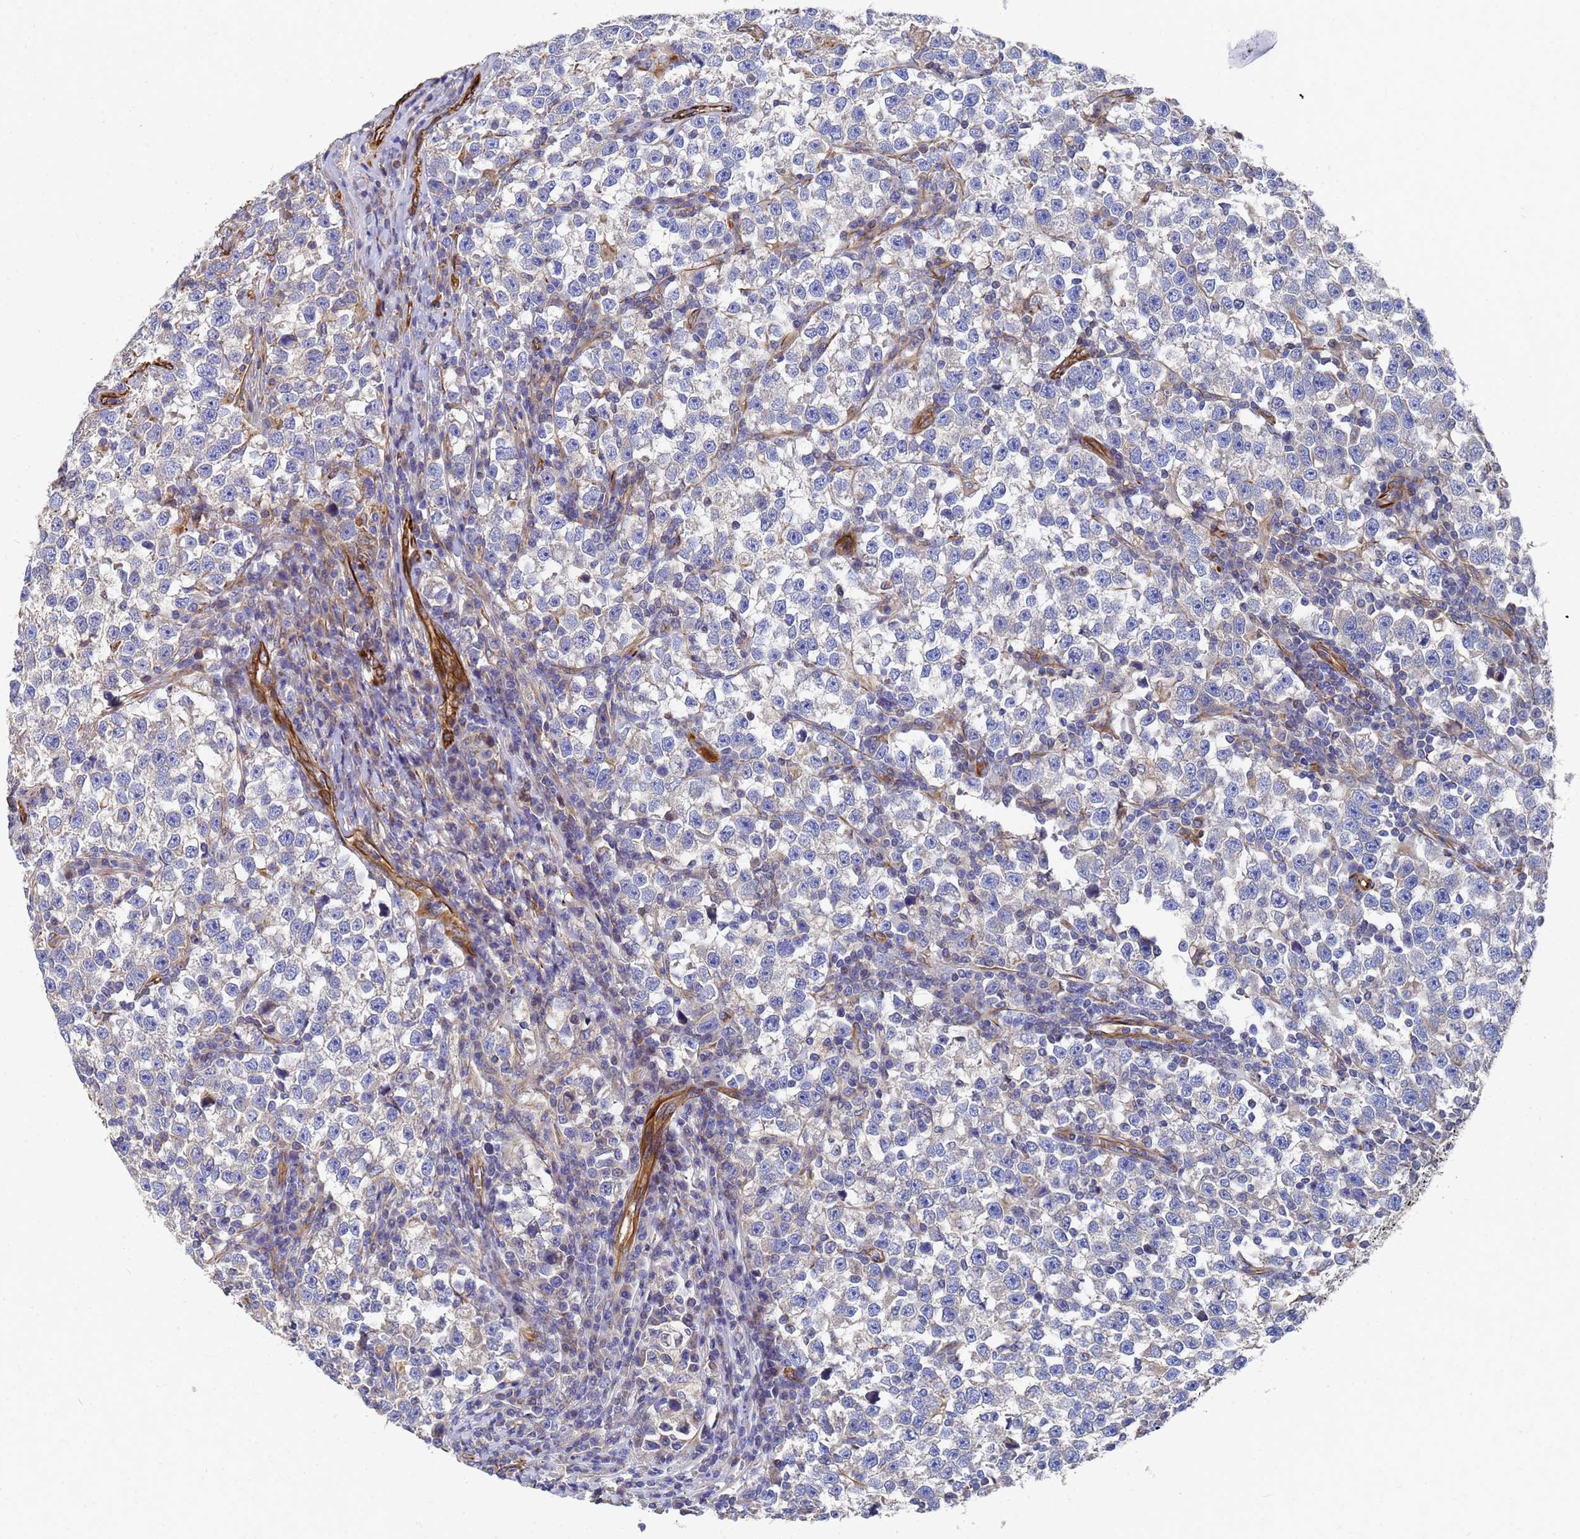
{"staining": {"intensity": "negative", "quantity": "none", "location": "none"}, "tissue": "testis cancer", "cell_type": "Tumor cells", "image_type": "cancer", "snomed": [{"axis": "morphology", "description": "Normal tissue, NOS"}, {"axis": "morphology", "description": "Seminoma, NOS"}, {"axis": "topography", "description": "Testis"}], "caption": "Tumor cells are negative for protein expression in human testis cancer (seminoma). (IHC, brightfield microscopy, high magnification).", "gene": "SYT13", "patient": {"sex": "male", "age": 43}}